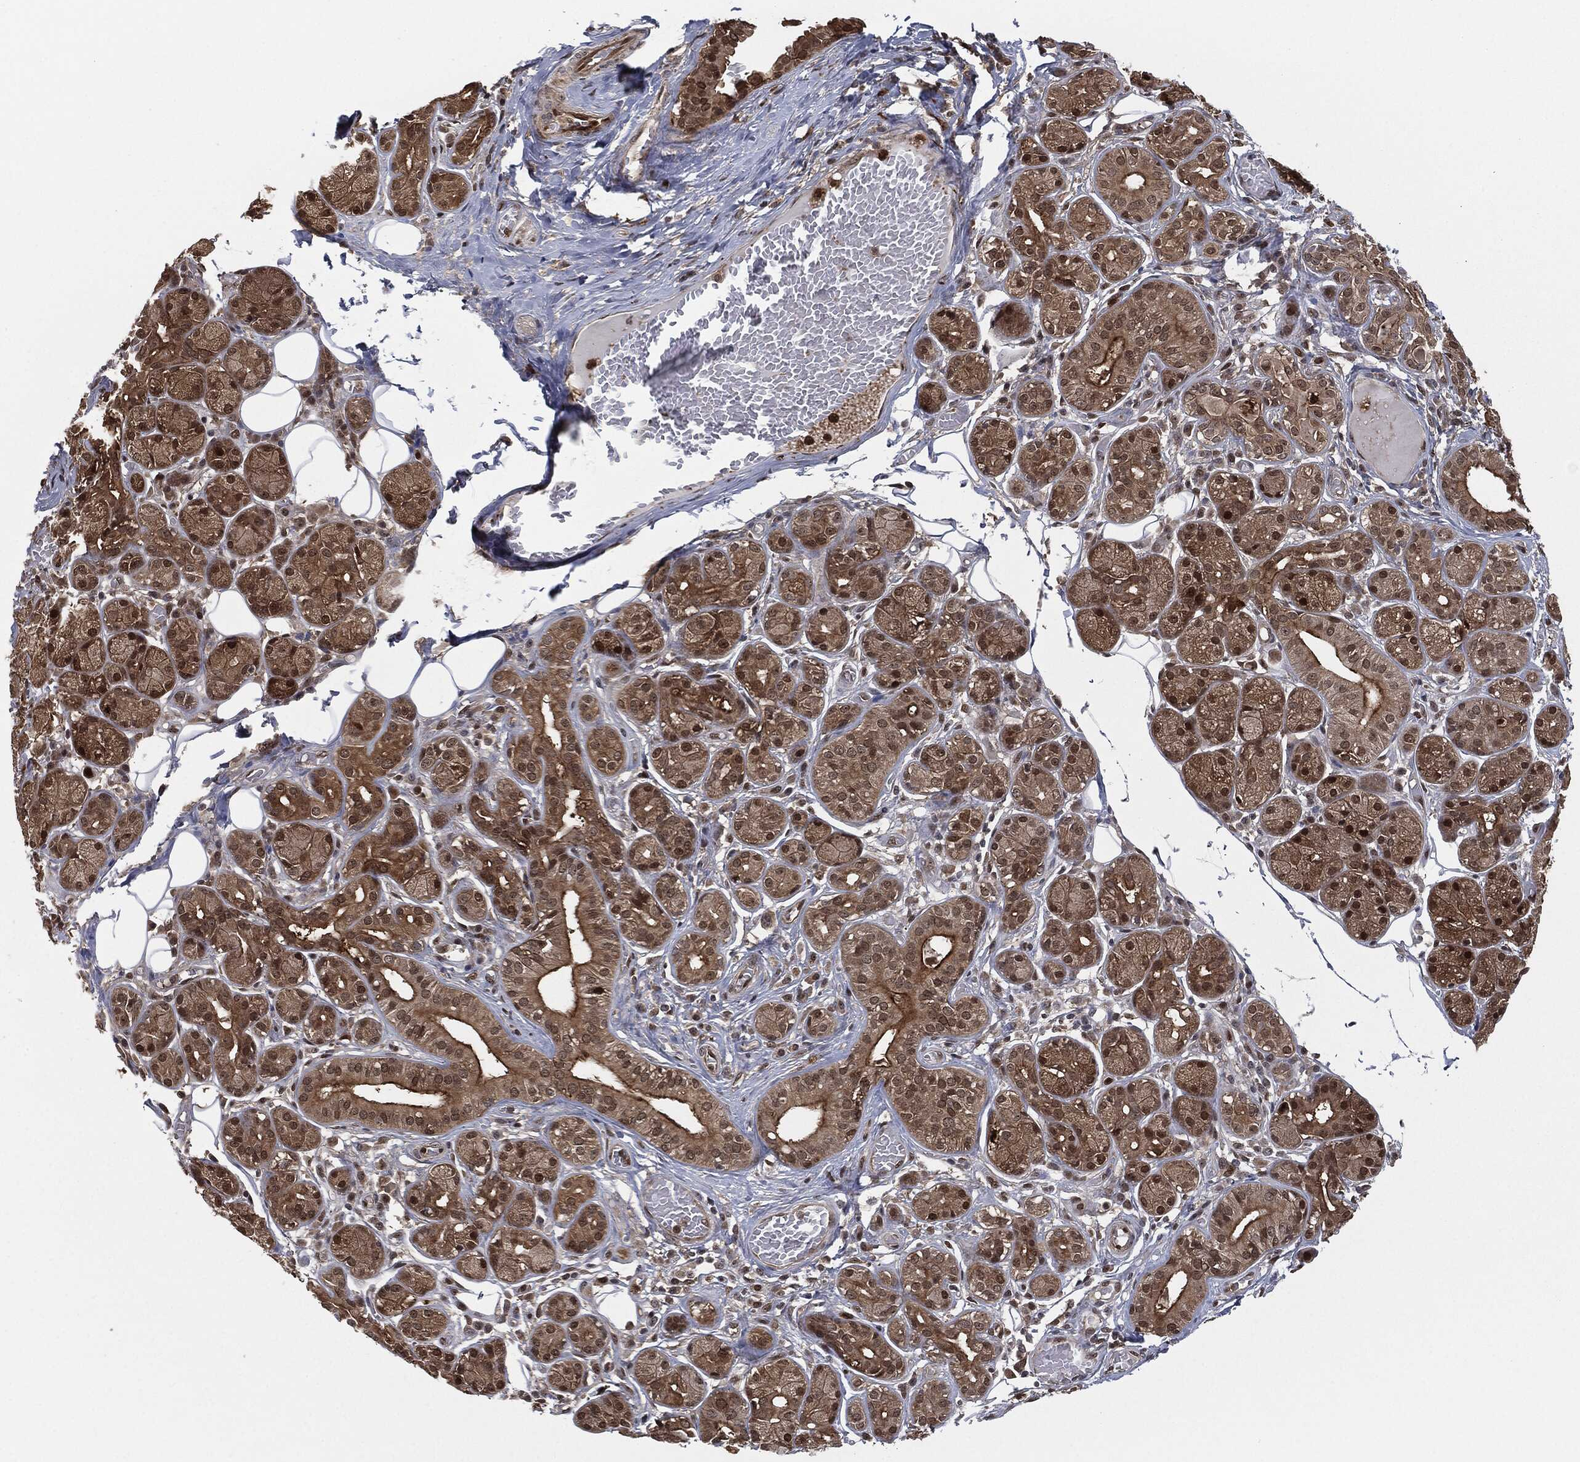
{"staining": {"intensity": "moderate", "quantity": "25%-75%", "location": "cytoplasmic/membranous,nuclear"}, "tissue": "salivary gland", "cell_type": "Glandular cells", "image_type": "normal", "snomed": [{"axis": "morphology", "description": "Normal tissue, NOS"}, {"axis": "topography", "description": "Salivary gland"}], "caption": "Moderate cytoplasmic/membranous,nuclear protein expression is appreciated in approximately 25%-75% of glandular cells in salivary gland. Using DAB (brown) and hematoxylin (blue) stains, captured at high magnification using brightfield microscopy.", "gene": "CAPRIN2", "patient": {"sex": "male", "age": 71}}